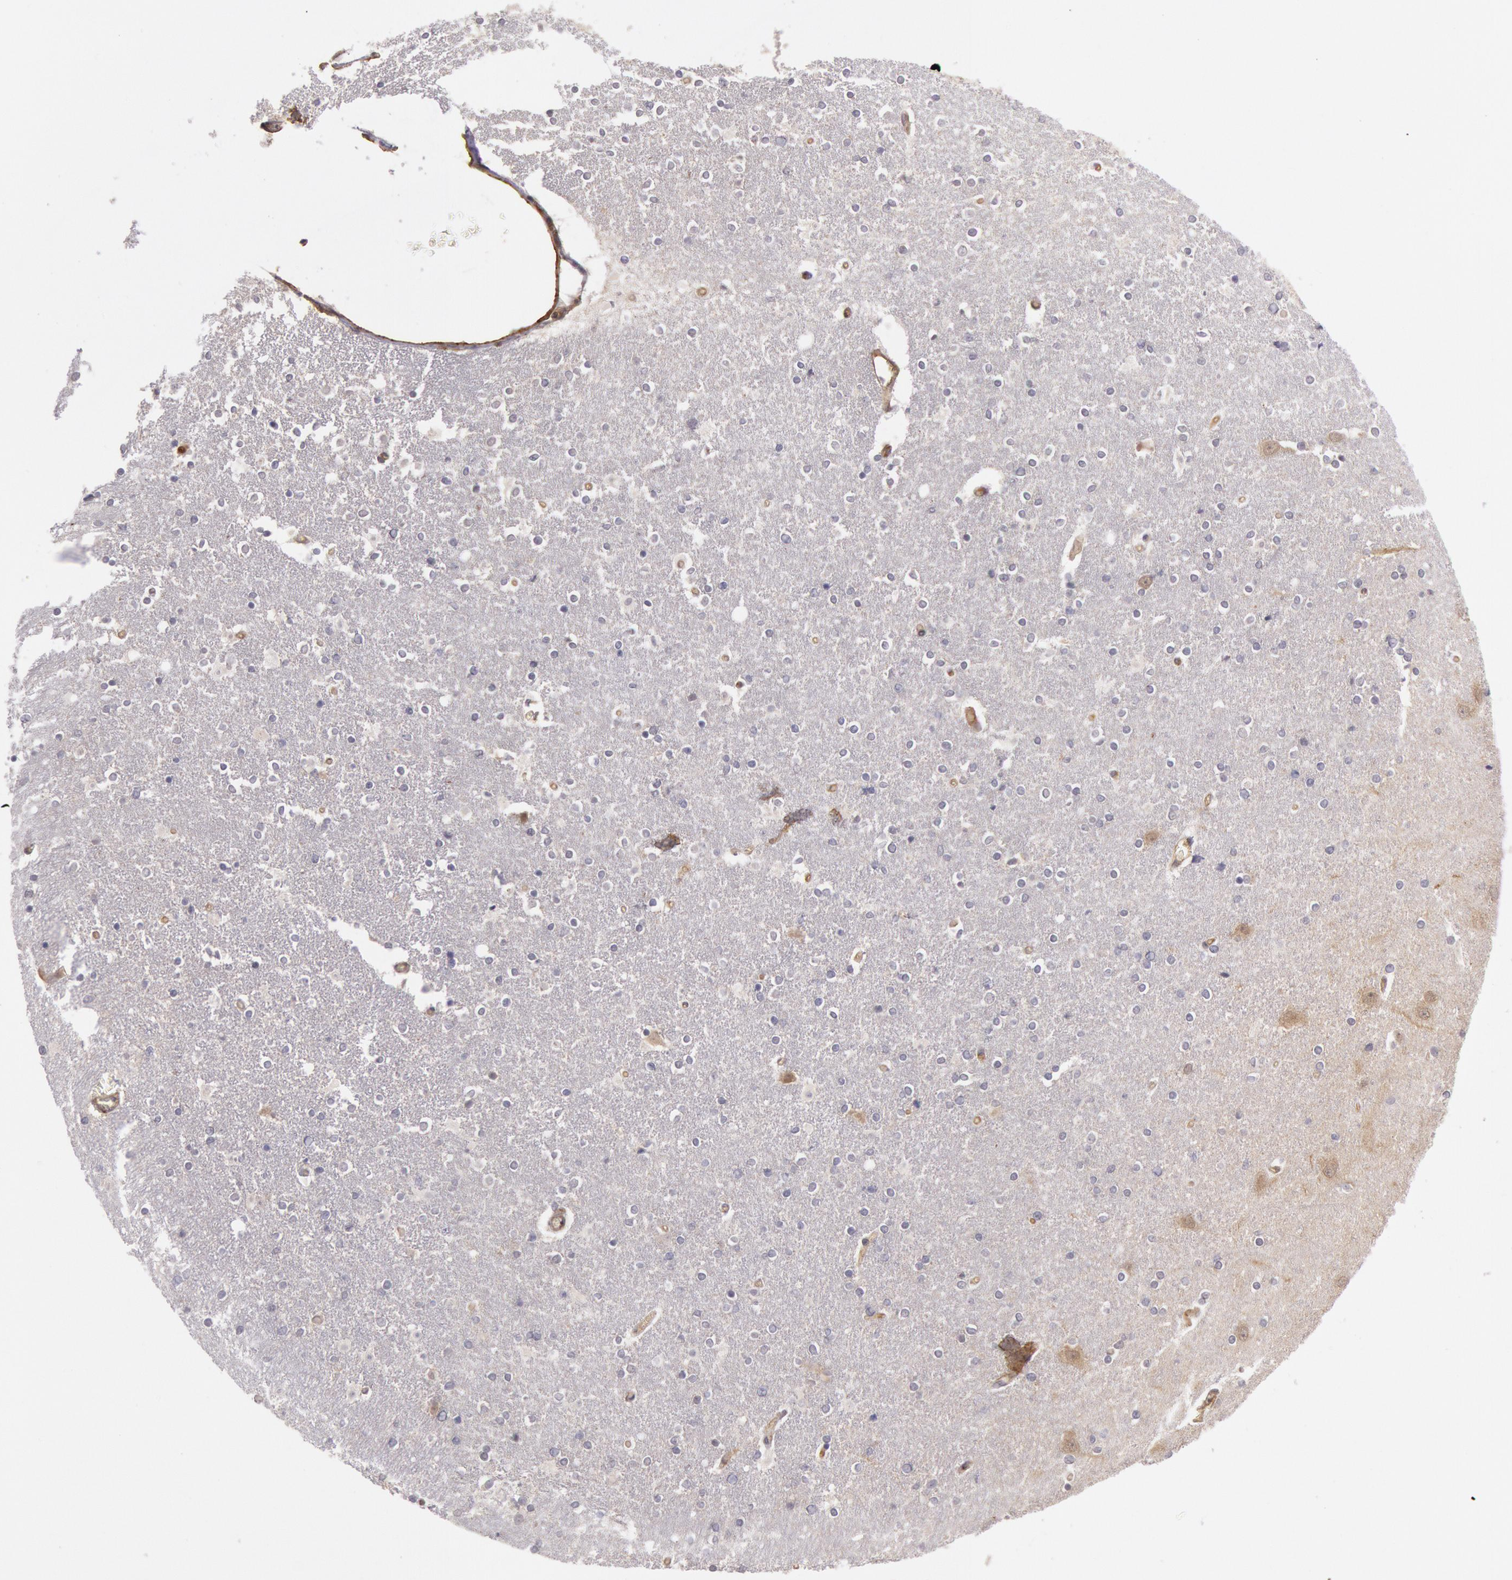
{"staining": {"intensity": "weak", "quantity": "<25%", "location": "cytoplasmic/membranous"}, "tissue": "caudate", "cell_type": "Glial cells", "image_type": "normal", "snomed": [{"axis": "morphology", "description": "Normal tissue, NOS"}, {"axis": "topography", "description": "Lateral ventricle wall"}], "caption": "Image shows no significant protein positivity in glial cells of benign caudate. Nuclei are stained in blue.", "gene": "TRIB2", "patient": {"sex": "female", "age": 54}}